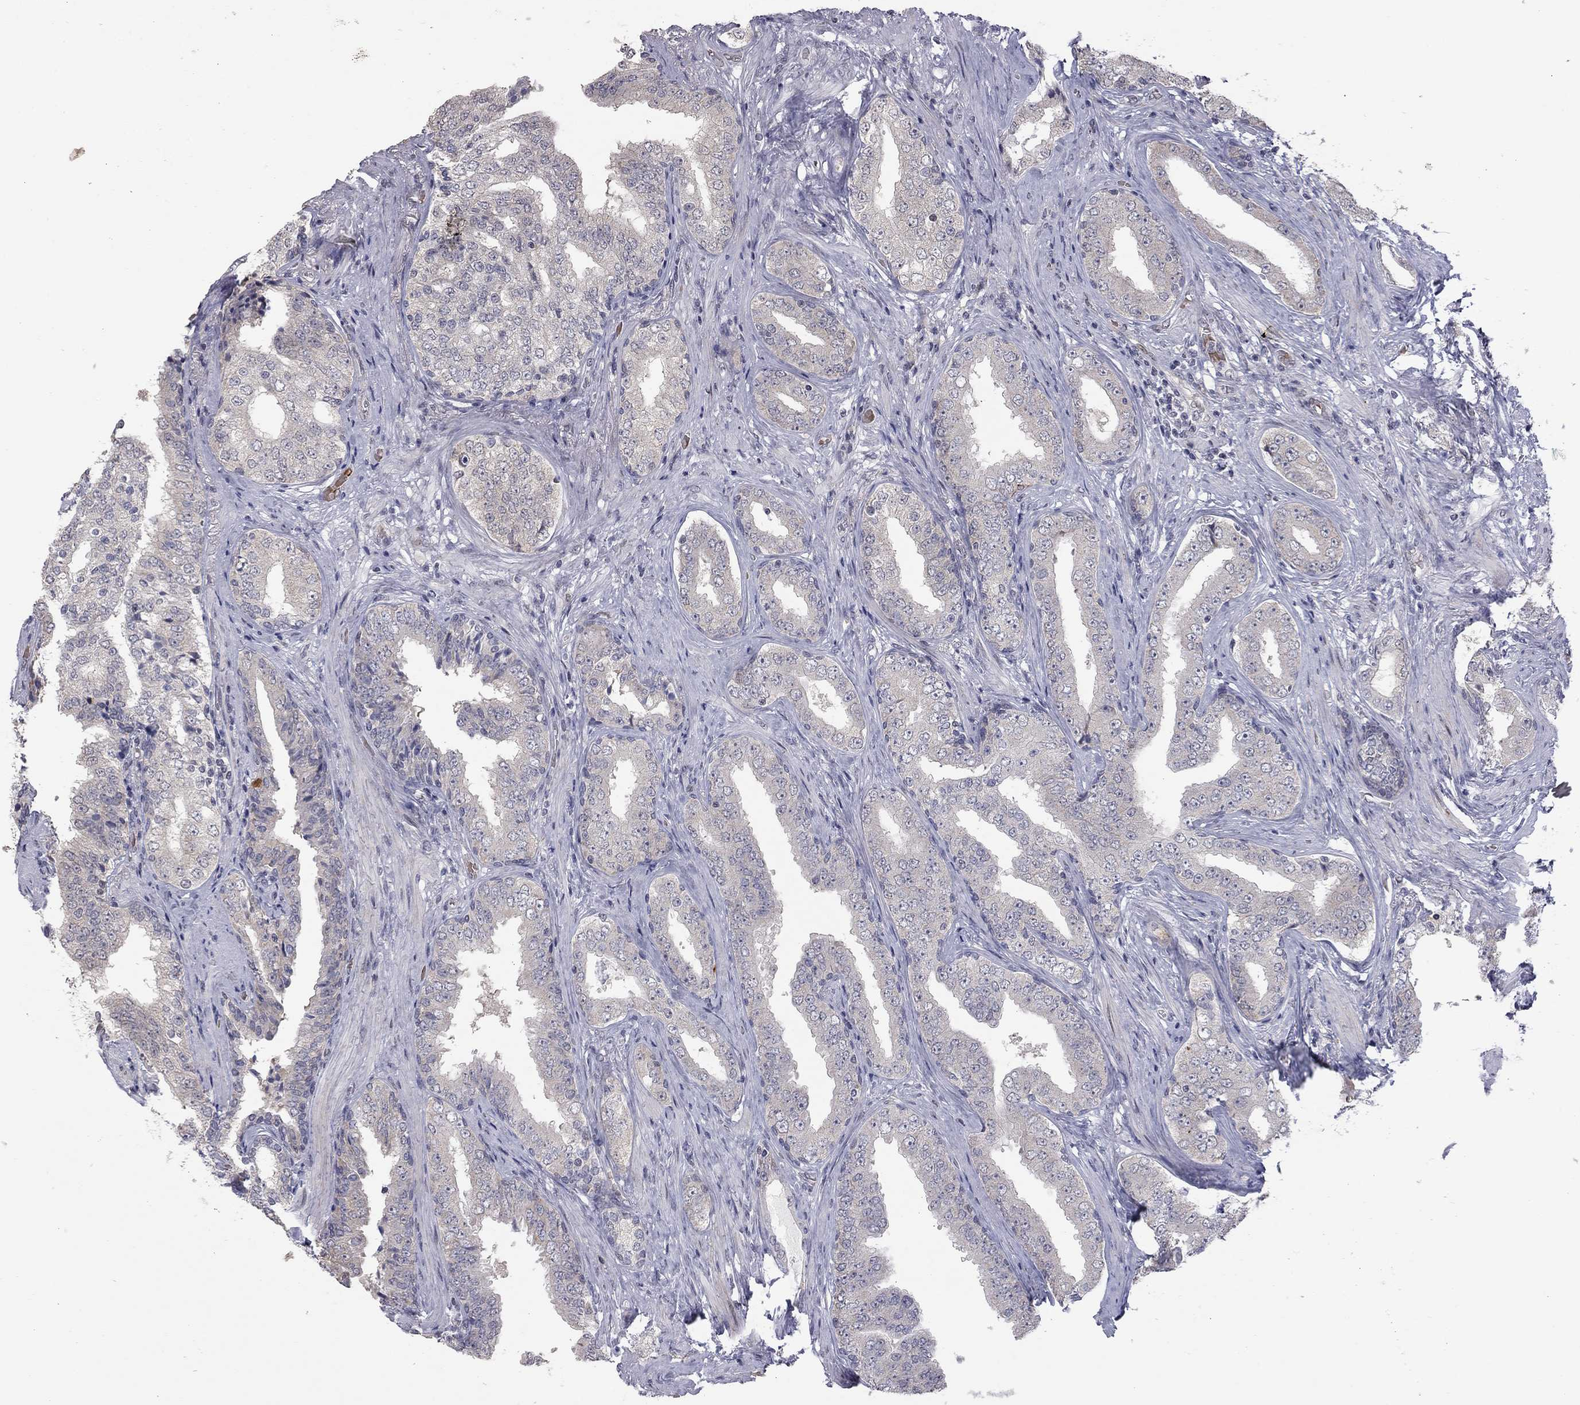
{"staining": {"intensity": "weak", "quantity": "<25%", "location": "cytoplasmic/membranous"}, "tissue": "prostate cancer", "cell_type": "Tumor cells", "image_type": "cancer", "snomed": [{"axis": "morphology", "description": "Adenocarcinoma, Low grade"}, {"axis": "topography", "description": "Prostate and seminal vesicle, NOS"}], "caption": "IHC of human adenocarcinoma (low-grade) (prostate) demonstrates no positivity in tumor cells.", "gene": "MC3R", "patient": {"sex": "male", "age": 61}}